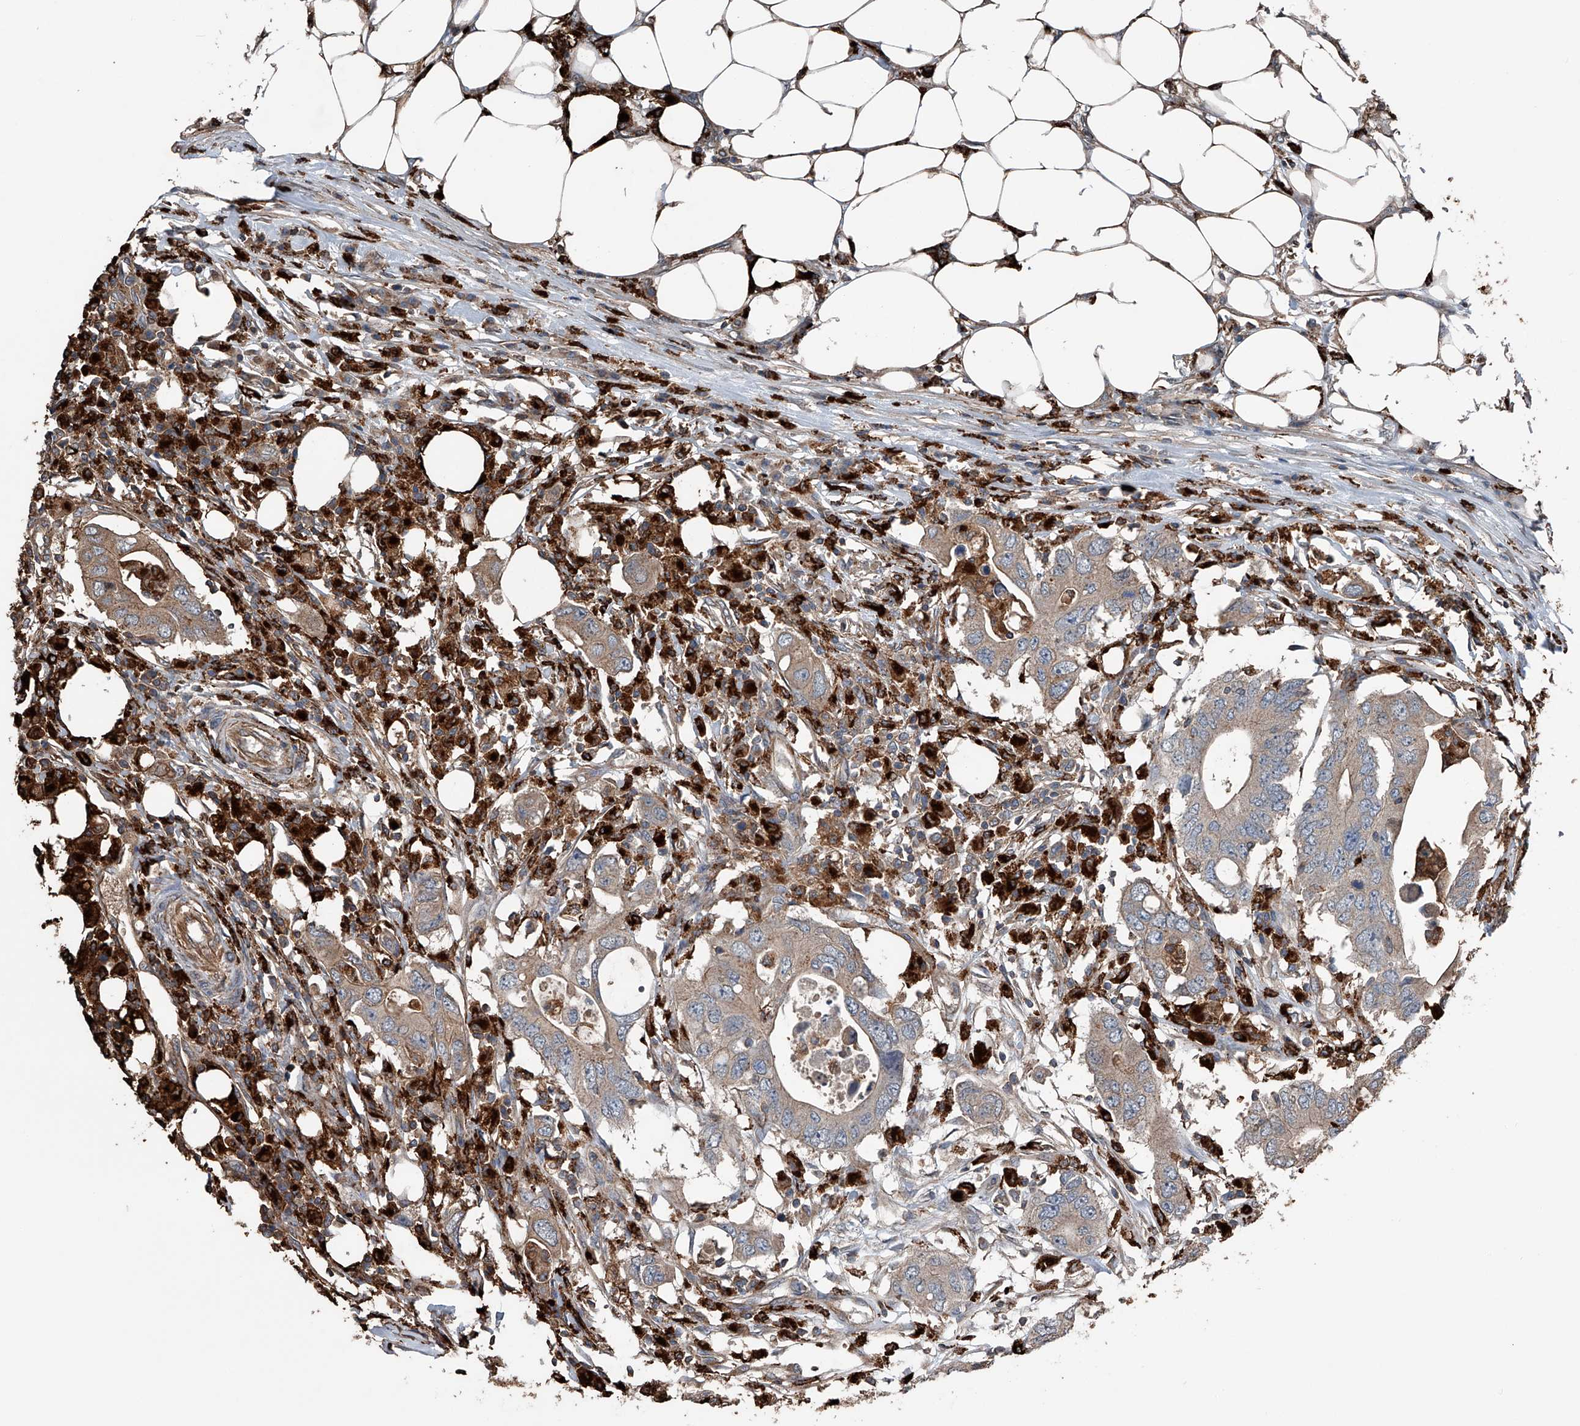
{"staining": {"intensity": "weak", "quantity": ">75%", "location": "cytoplasmic/membranous"}, "tissue": "colorectal cancer", "cell_type": "Tumor cells", "image_type": "cancer", "snomed": [{"axis": "morphology", "description": "Adenocarcinoma, NOS"}, {"axis": "topography", "description": "Colon"}], "caption": "A brown stain shows weak cytoplasmic/membranous expression of a protein in human colorectal cancer (adenocarcinoma) tumor cells. The staining is performed using DAB brown chromogen to label protein expression. The nuclei are counter-stained blue using hematoxylin.", "gene": "ZNF772", "patient": {"sex": "male", "age": 71}}